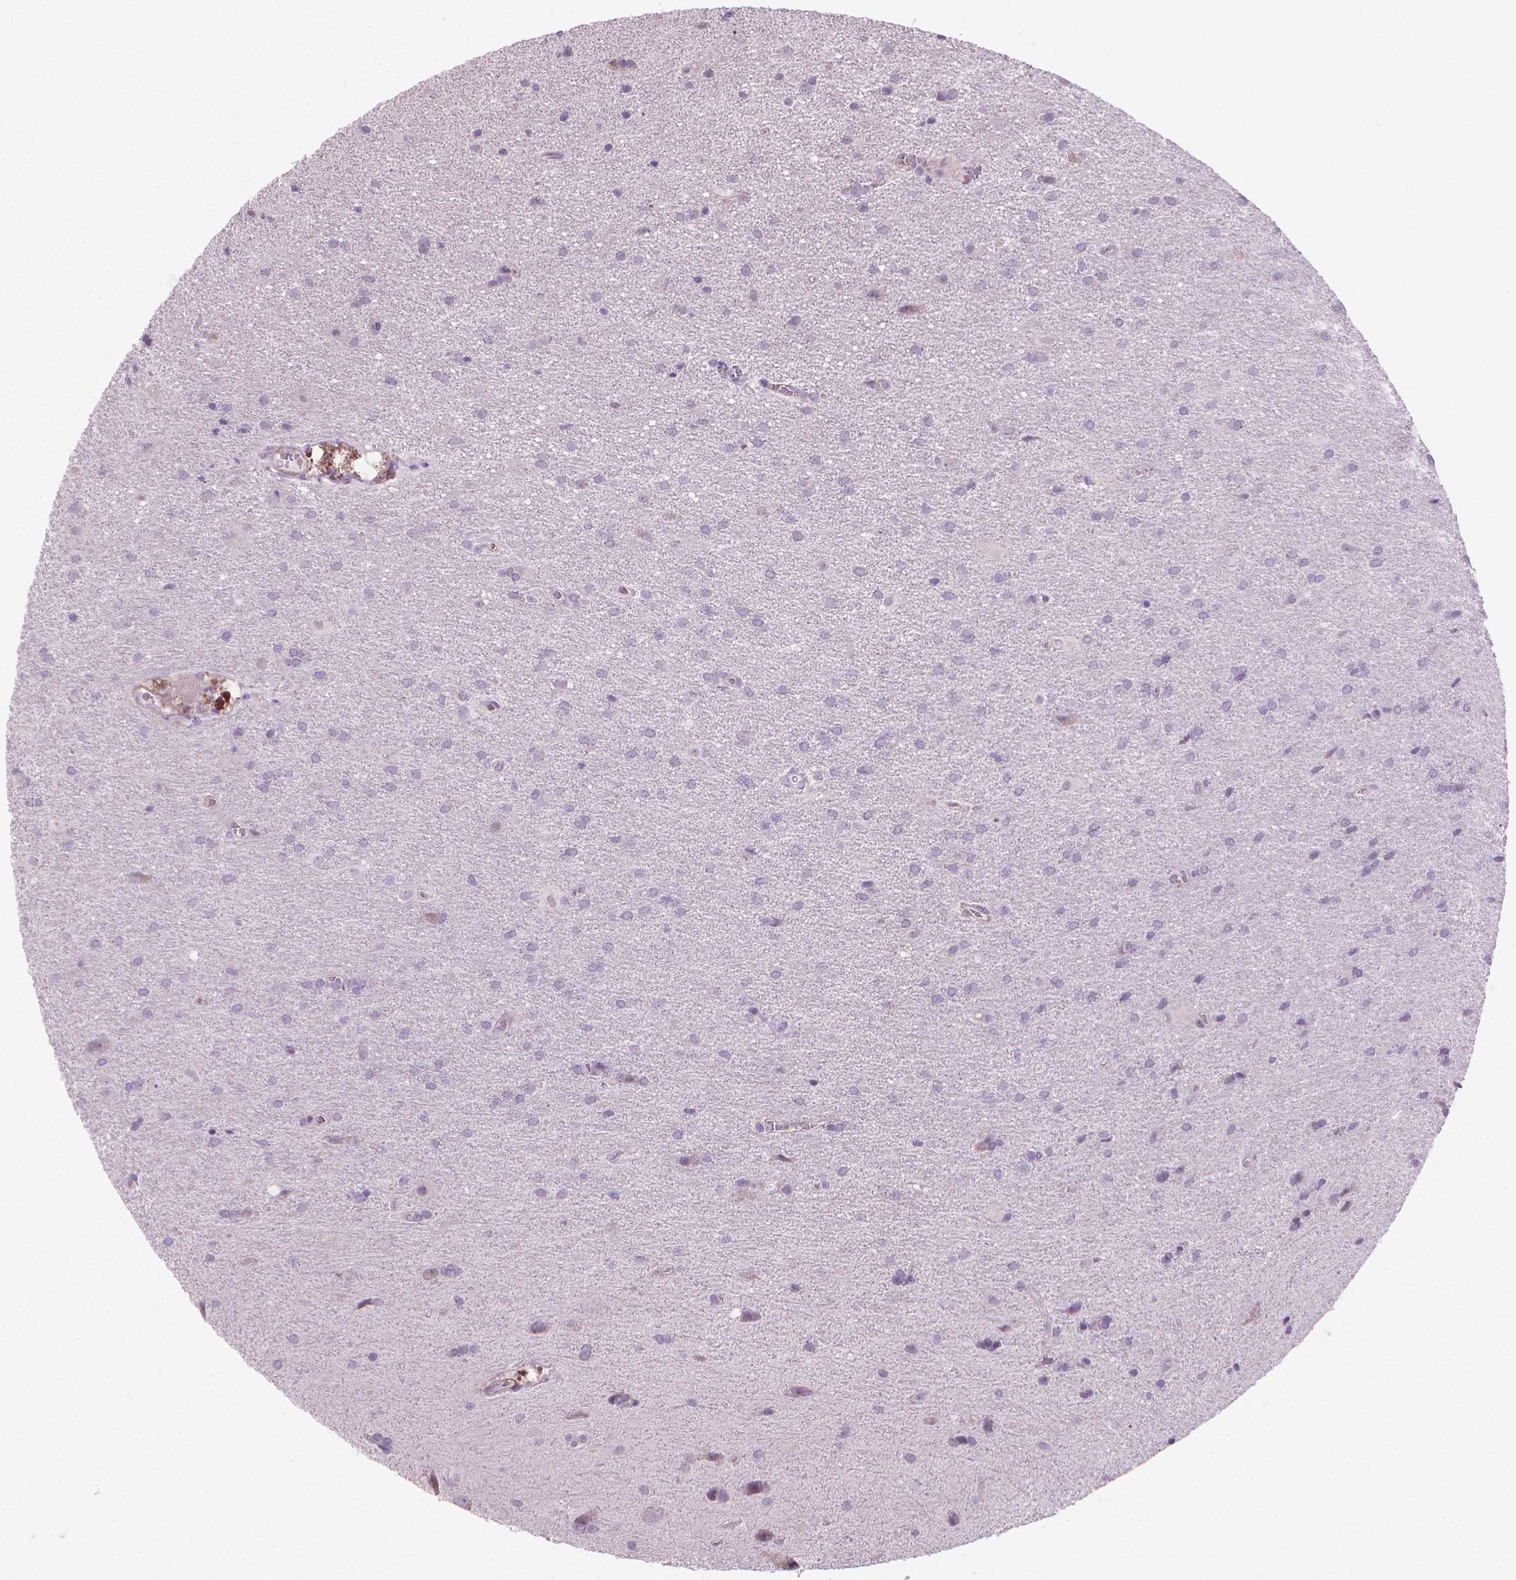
{"staining": {"intensity": "negative", "quantity": "none", "location": "none"}, "tissue": "glioma", "cell_type": "Tumor cells", "image_type": "cancer", "snomed": [{"axis": "morphology", "description": "Glioma, malignant, Low grade"}, {"axis": "topography", "description": "Brain"}], "caption": "Immunohistochemical staining of glioma demonstrates no significant expression in tumor cells. The staining is performed using DAB brown chromogen with nuclei counter-stained in using hematoxylin.", "gene": "GSDMA", "patient": {"sex": "male", "age": 58}}